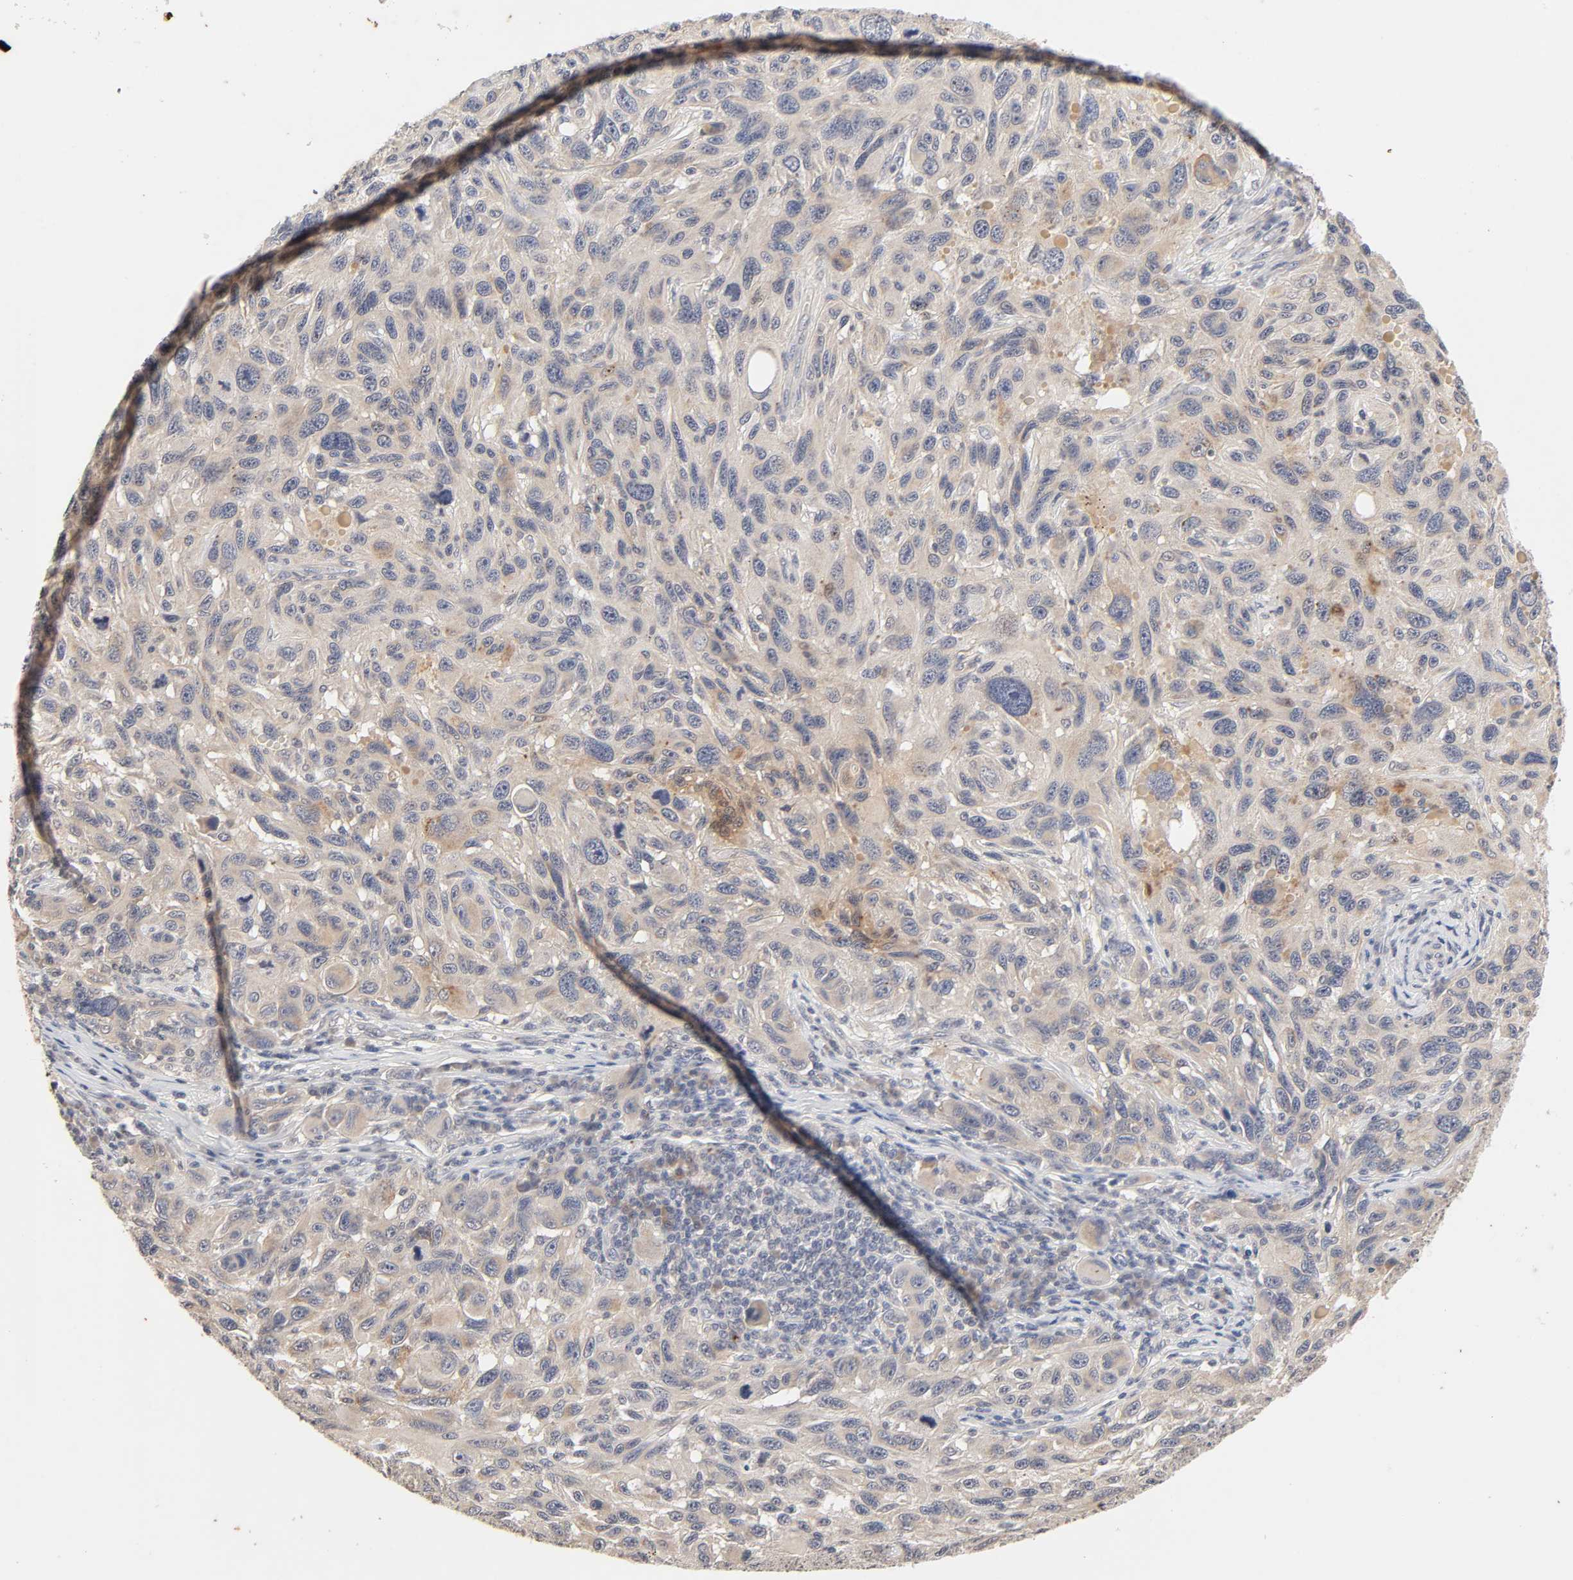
{"staining": {"intensity": "weak", "quantity": ">75%", "location": "cytoplasmic/membranous"}, "tissue": "melanoma", "cell_type": "Tumor cells", "image_type": "cancer", "snomed": [{"axis": "morphology", "description": "Necrosis, NOS"}, {"axis": "morphology", "description": "Malignant melanoma, NOS"}, {"axis": "topography", "description": "Skin"}], "caption": "This is an image of immunohistochemistry staining of melanoma, which shows weak expression in the cytoplasmic/membranous of tumor cells.", "gene": "CXADR", "patient": {"sex": "female", "age": 87}}